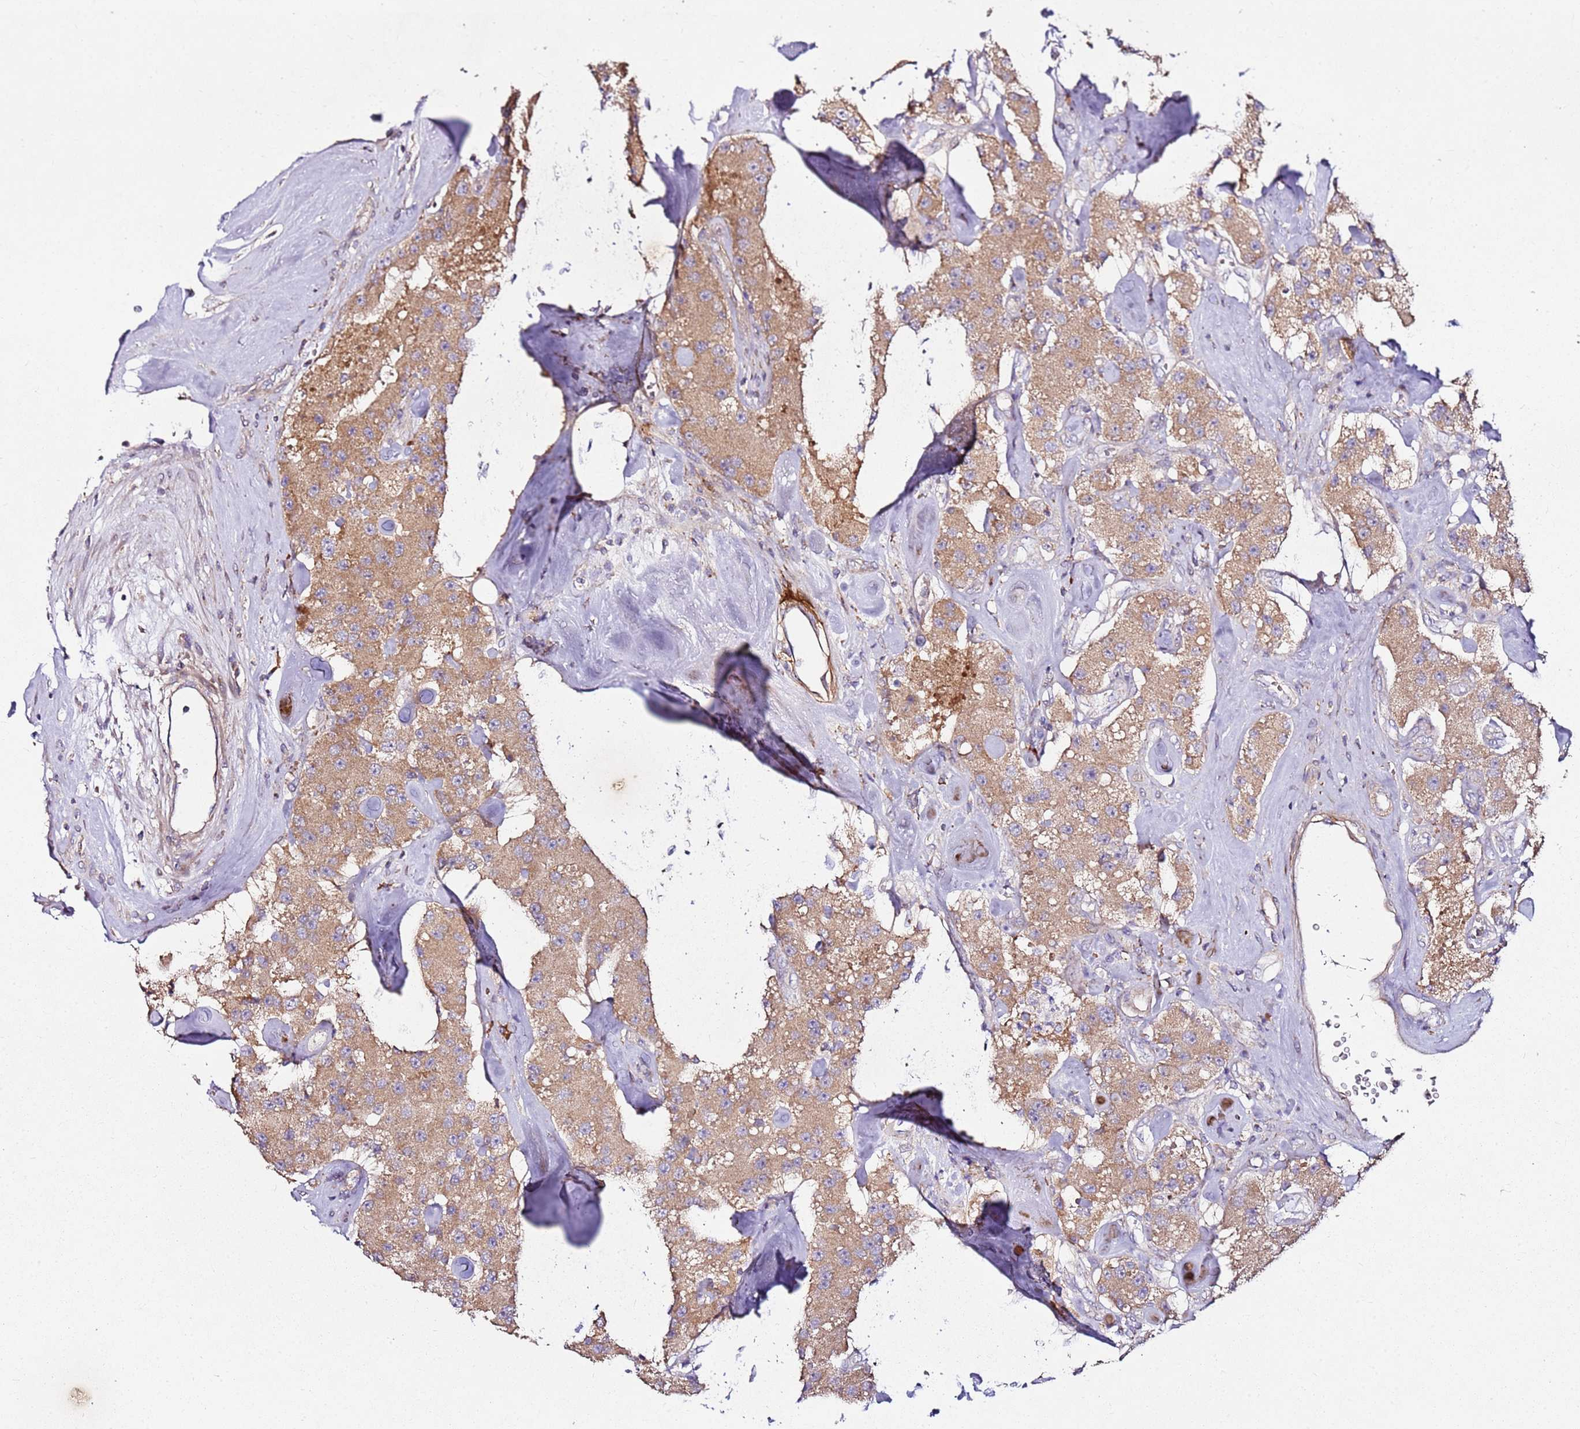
{"staining": {"intensity": "moderate", "quantity": ">75%", "location": "cytoplasmic/membranous"}, "tissue": "carcinoid", "cell_type": "Tumor cells", "image_type": "cancer", "snomed": [{"axis": "morphology", "description": "Carcinoid, malignant, NOS"}, {"axis": "topography", "description": "Pancreas"}], "caption": "This is an image of immunohistochemistry (IHC) staining of carcinoid, which shows moderate positivity in the cytoplasmic/membranous of tumor cells.", "gene": "KRTAP21-3", "patient": {"sex": "male", "age": 41}}